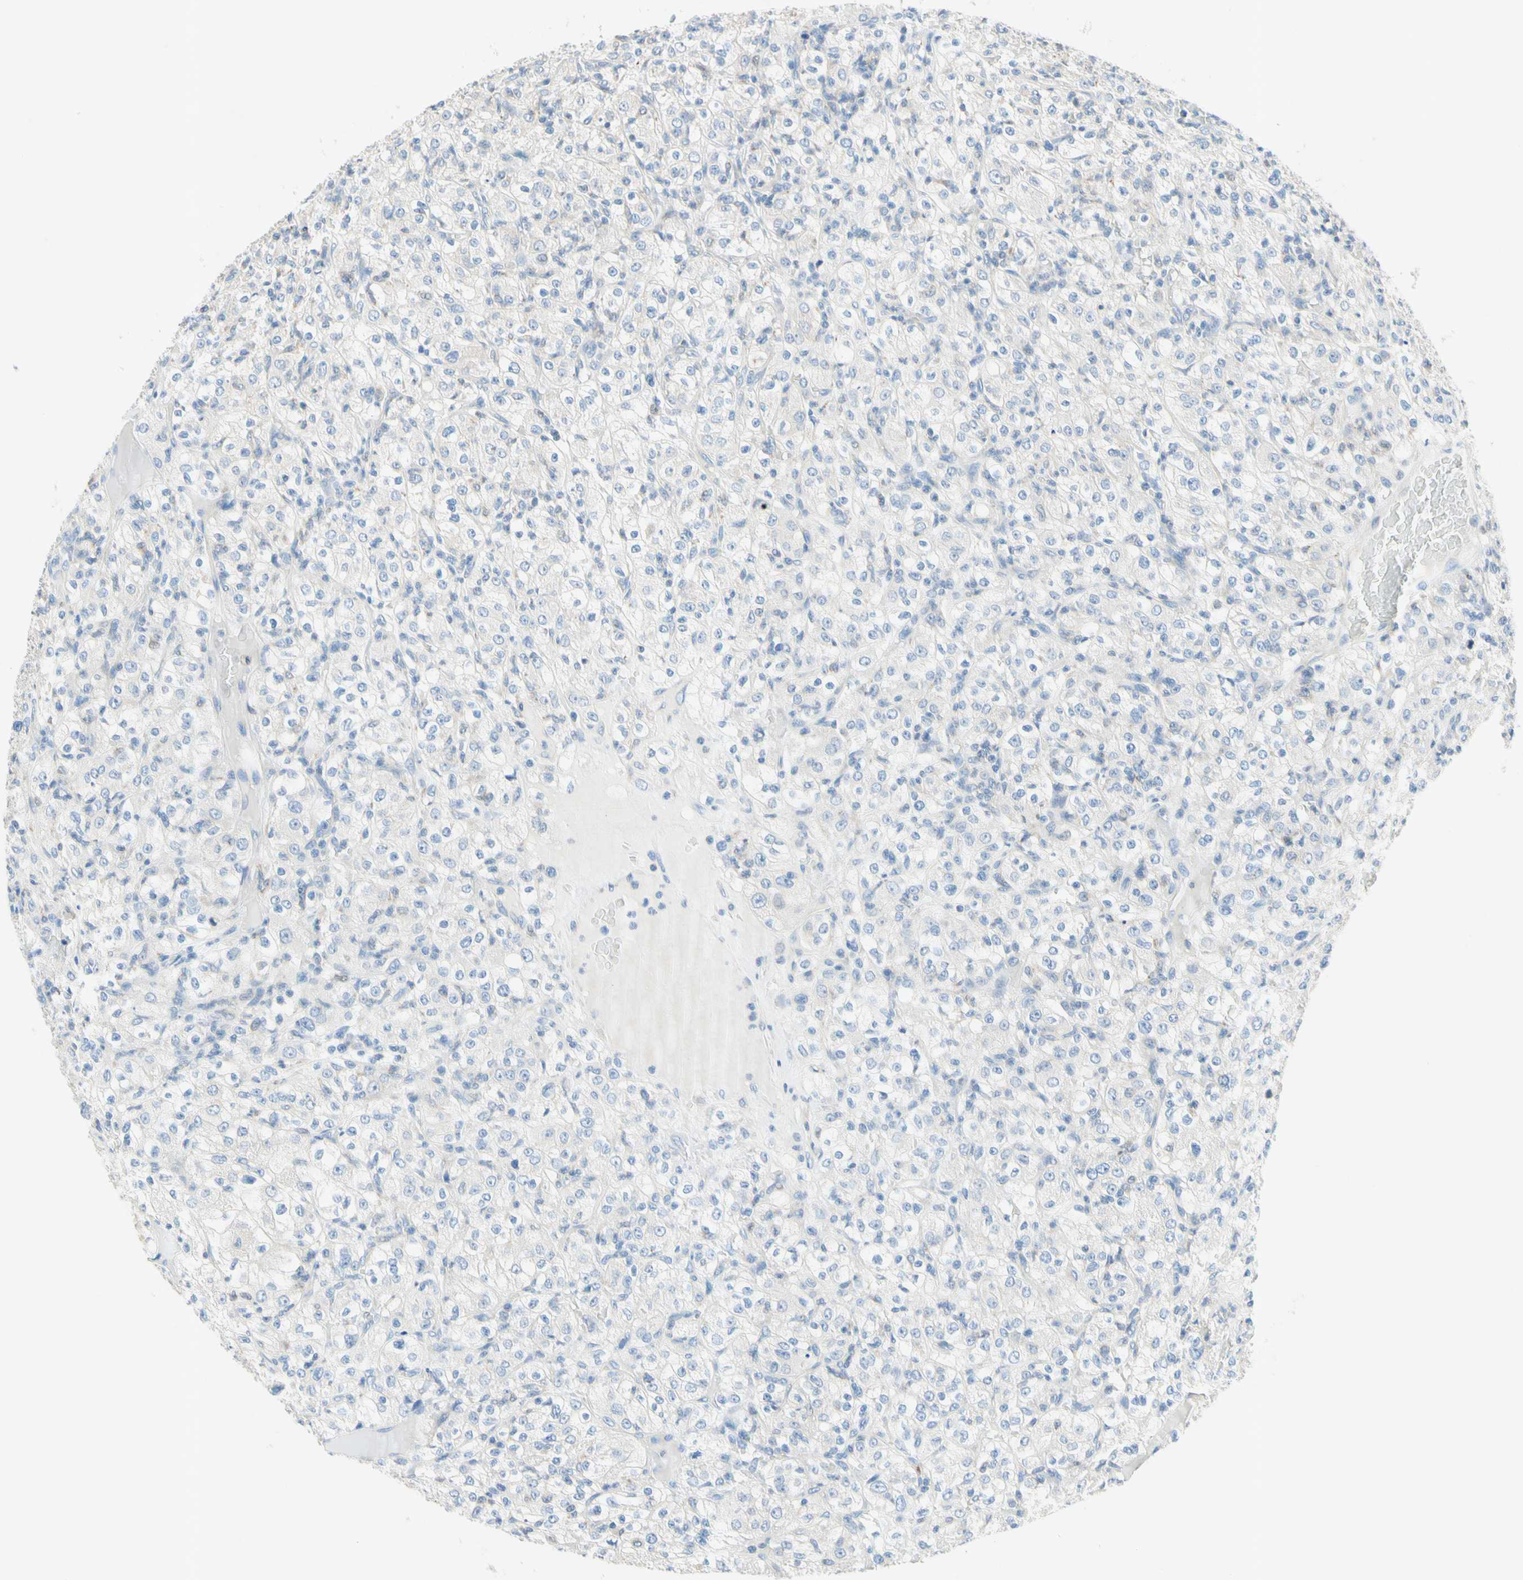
{"staining": {"intensity": "negative", "quantity": "none", "location": "none"}, "tissue": "renal cancer", "cell_type": "Tumor cells", "image_type": "cancer", "snomed": [{"axis": "morphology", "description": "Normal tissue, NOS"}, {"axis": "morphology", "description": "Adenocarcinoma, NOS"}, {"axis": "topography", "description": "Kidney"}], "caption": "Renal adenocarcinoma was stained to show a protein in brown. There is no significant staining in tumor cells. The staining is performed using DAB brown chromogen with nuclei counter-stained in using hematoxylin.", "gene": "MFF", "patient": {"sex": "female", "age": 72}}